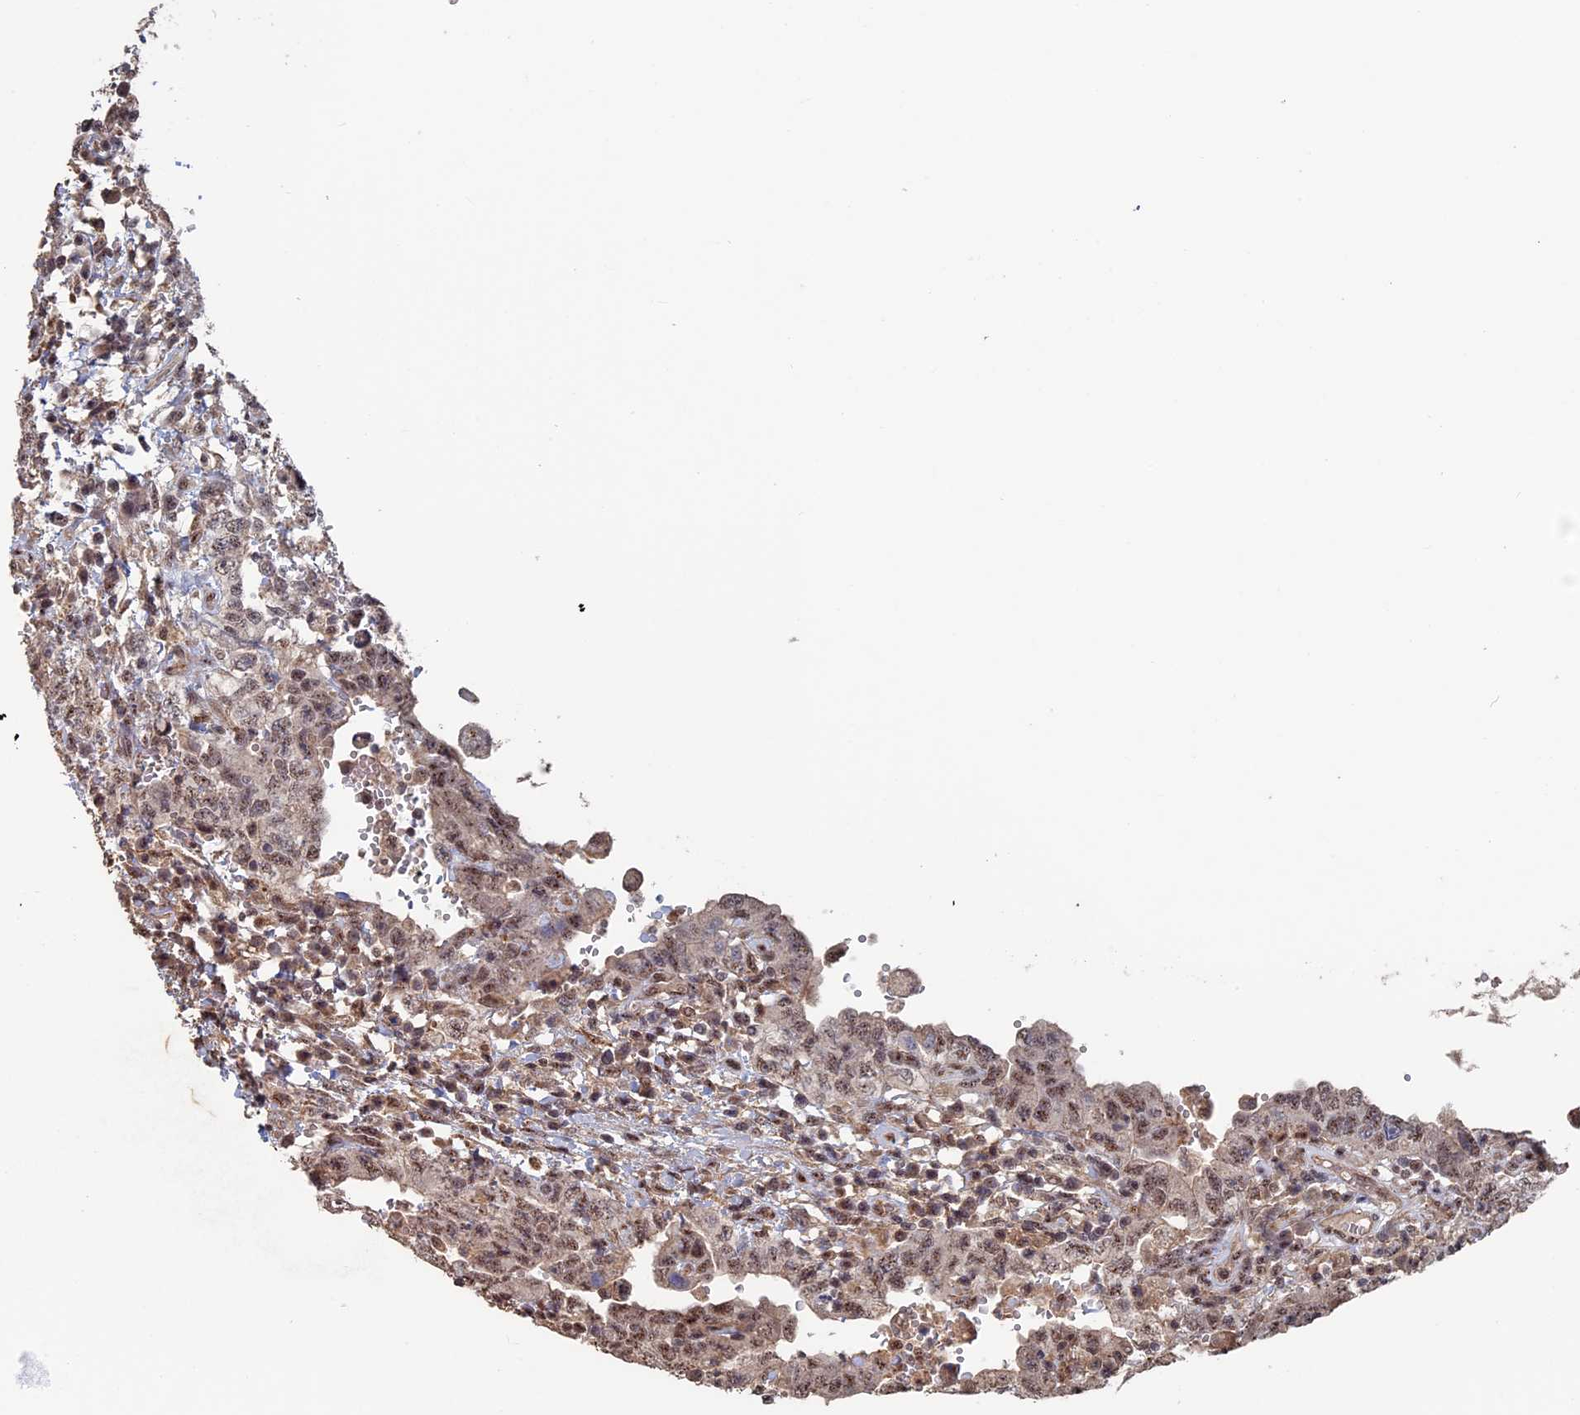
{"staining": {"intensity": "moderate", "quantity": ">75%", "location": "nuclear"}, "tissue": "testis cancer", "cell_type": "Tumor cells", "image_type": "cancer", "snomed": [{"axis": "morphology", "description": "Carcinoma, Embryonal, NOS"}, {"axis": "topography", "description": "Testis"}], "caption": "Approximately >75% of tumor cells in human testis embryonal carcinoma demonstrate moderate nuclear protein expression as visualized by brown immunohistochemical staining.", "gene": "KIAA1328", "patient": {"sex": "male", "age": 26}}